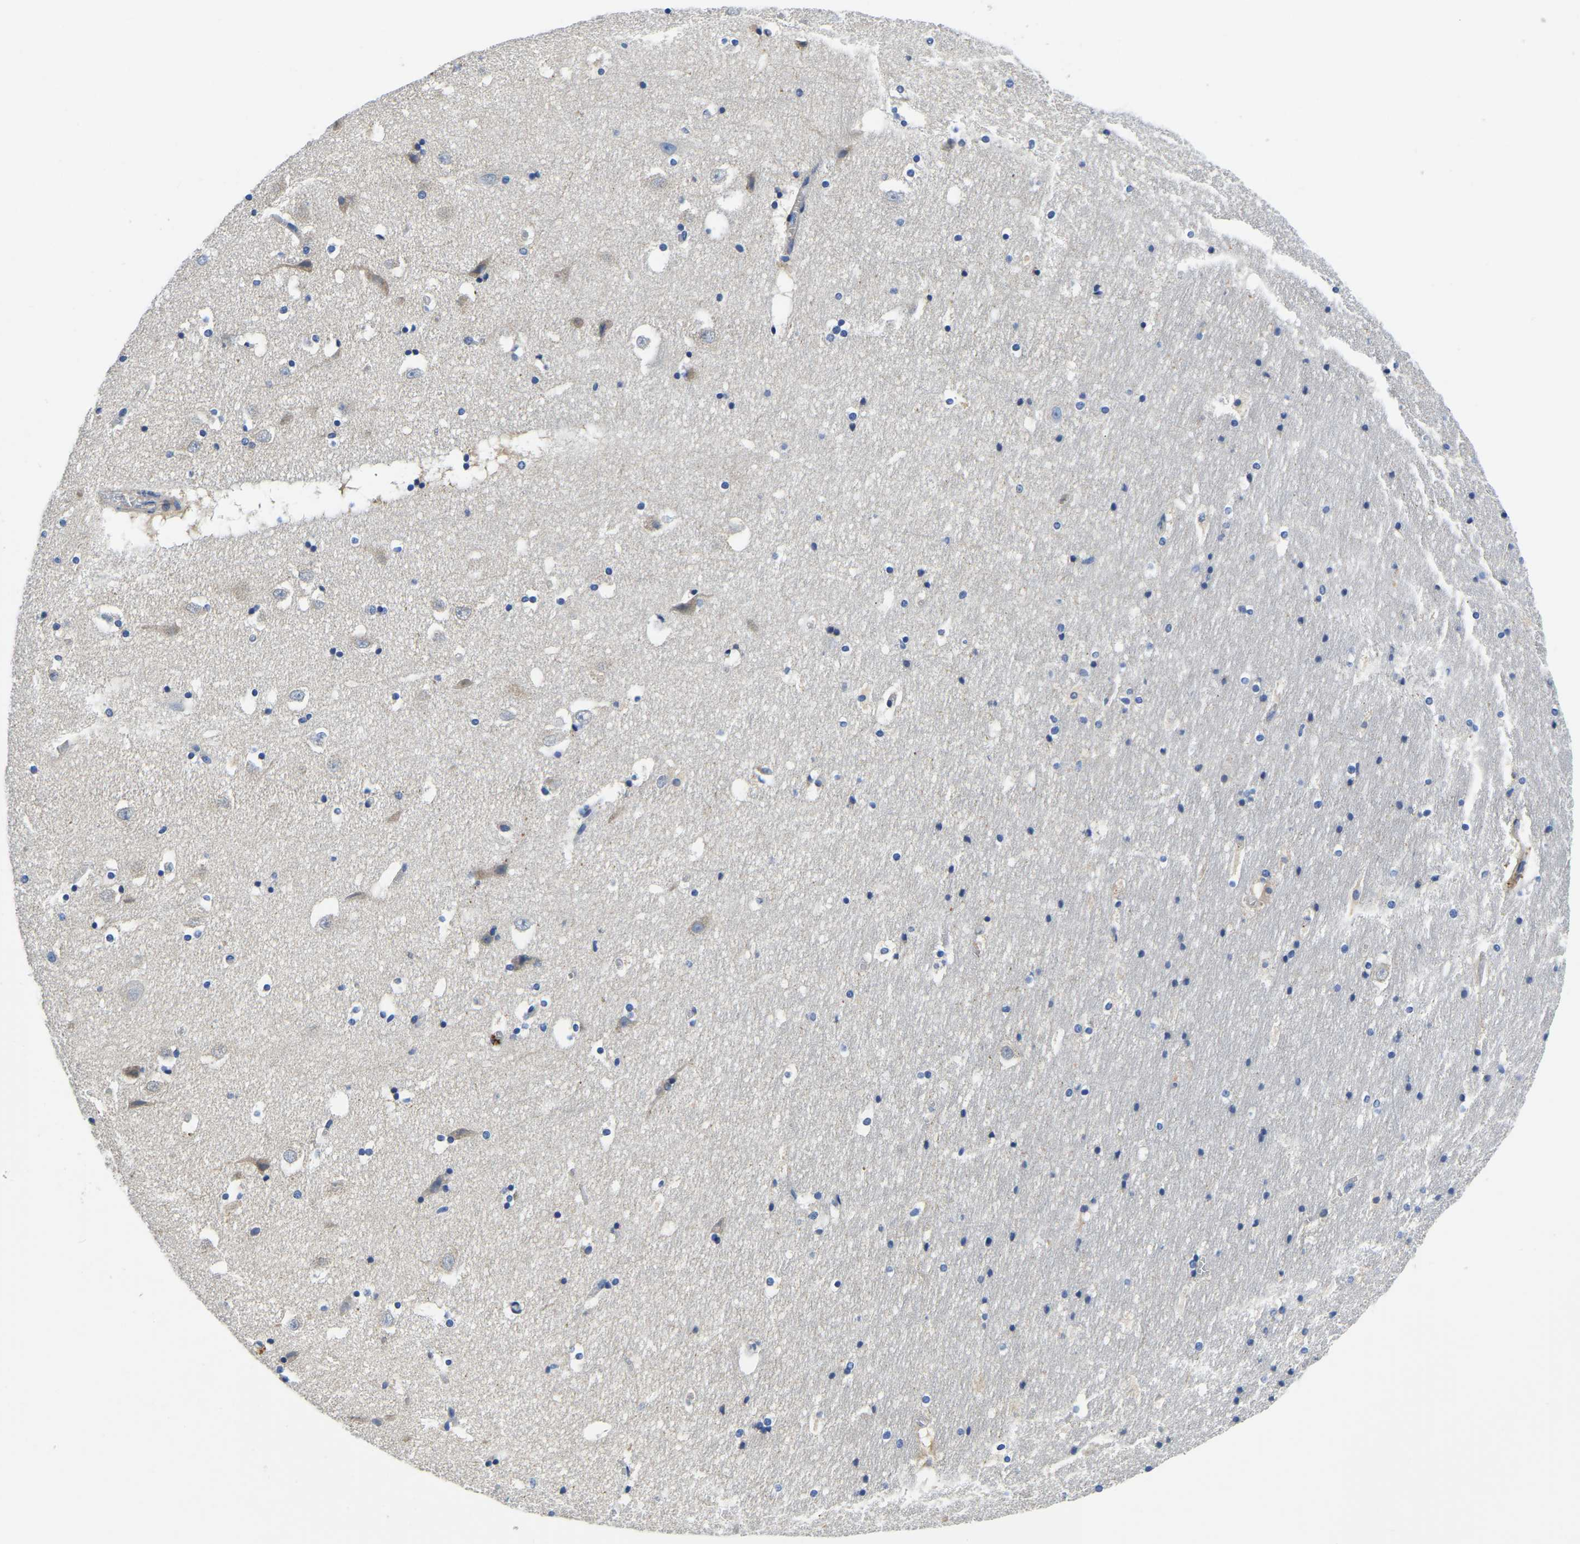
{"staining": {"intensity": "moderate", "quantity": "<25%", "location": "cytoplasmic/membranous"}, "tissue": "hippocampus", "cell_type": "Glial cells", "image_type": "normal", "snomed": [{"axis": "morphology", "description": "Normal tissue, NOS"}, {"axis": "topography", "description": "Hippocampus"}], "caption": "A histopathology image showing moderate cytoplasmic/membranous expression in about <25% of glial cells in benign hippocampus, as visualized by brown immunohistochemical staining.", "gene": "STAT2", "patient": {"sex": "male", "age": 45}}